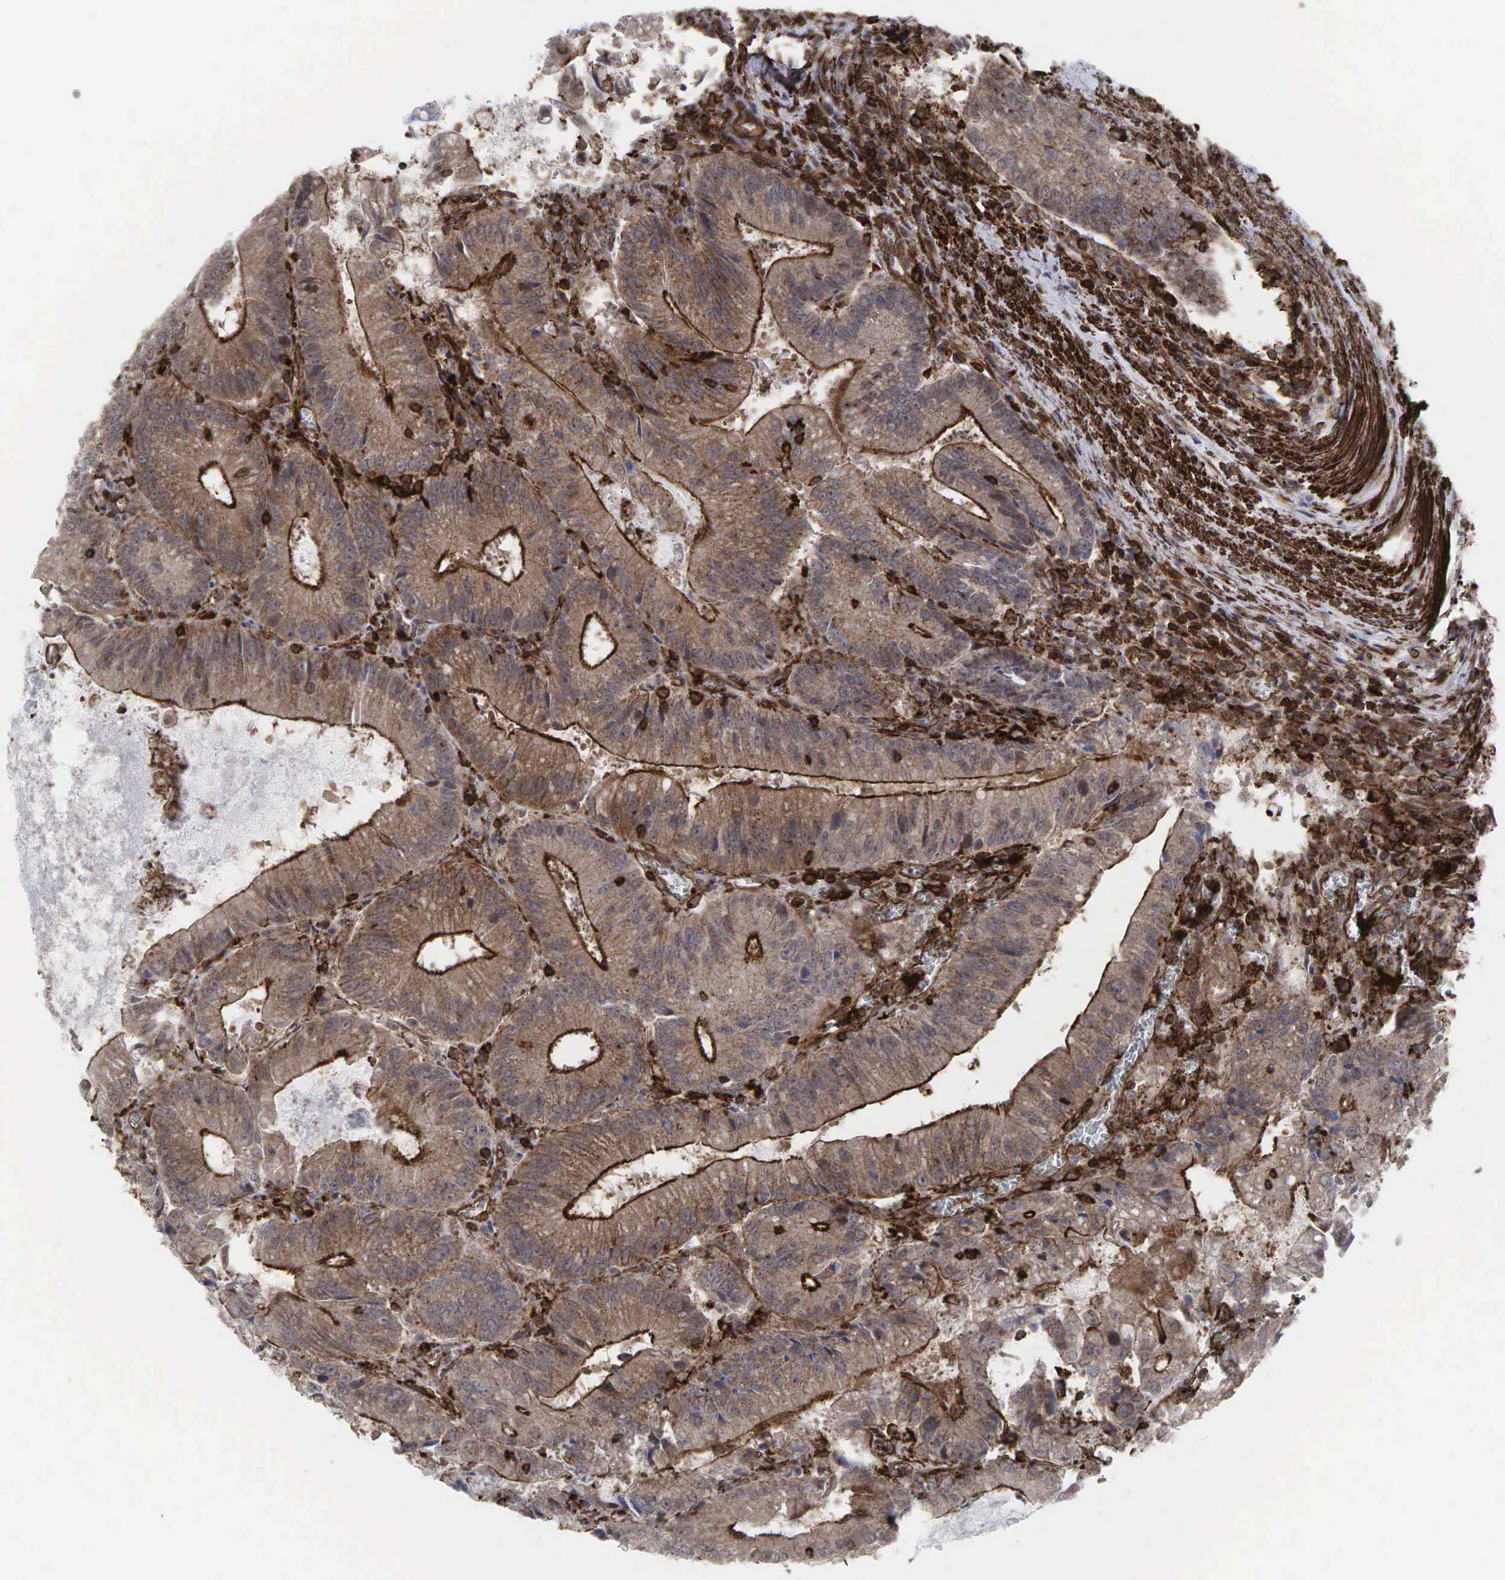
{"staining": {"intensity": "strong", "quantity": ">75%", "location": "cytoplasmic/membranous"}, "tissue": "colorectal cancer", "cell_type": "Tumor cells", "image_type": "cancer", "snomed": [{"axis": "morphology", "description": "Adenocarcinoma, NOS"}, {"axis": "topography", "description": "Rectum"}], "caption": "IHC histopathology image of adenocarcinoma (colorectal) stained for a protein (brown), which exhibits high levels of strong cytoplasmic/membranous staining in about >75% of tumor cells.", "gene": "GPRASP1", "patient": {"sex": "female", "age": 81}}